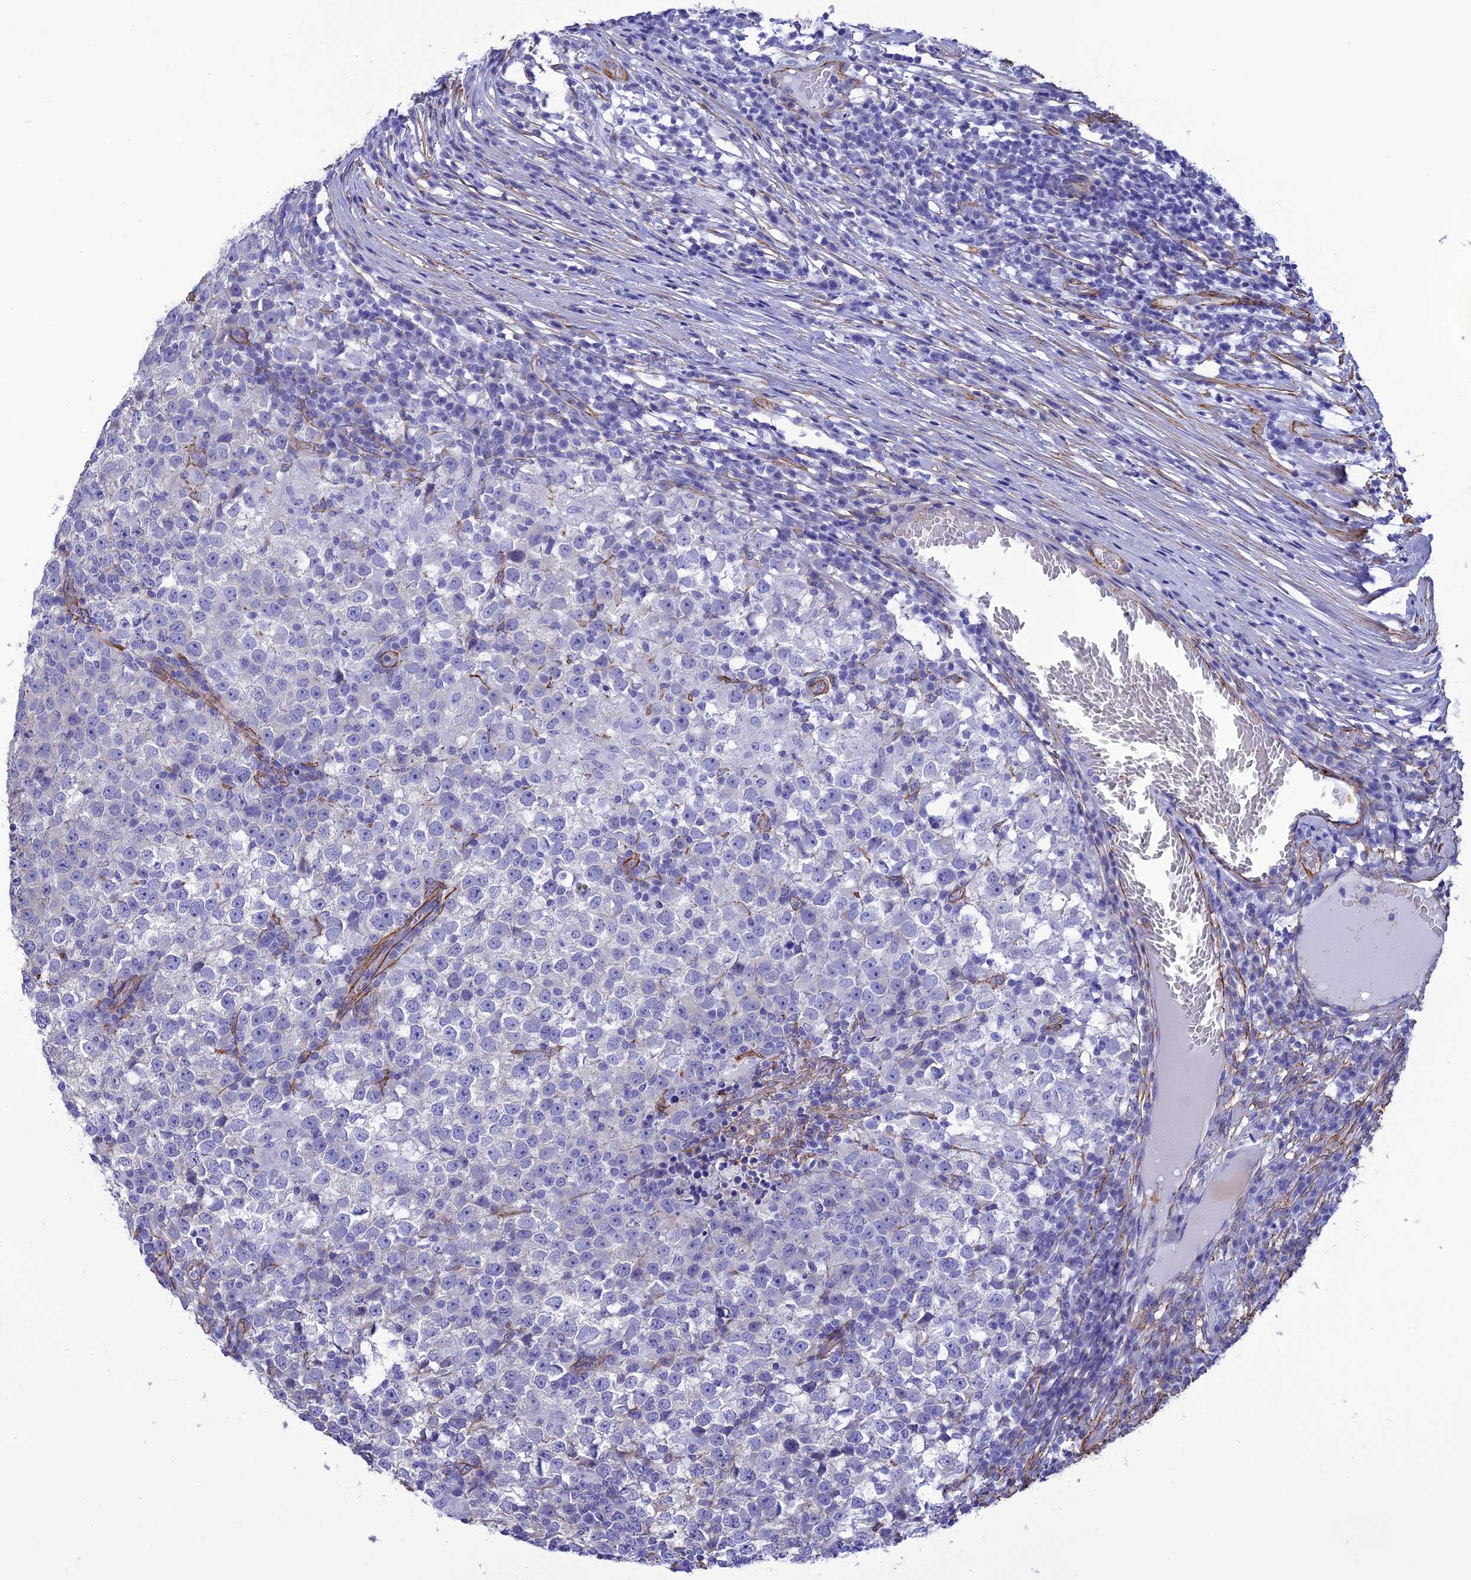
{"staining": {"intensity": "negative", "quantity": "none", "location": "none"}, "tissue": "testis cancer", "cell_type": "Tumor cells", "image_type": "cancer", "snomed": [{"axis": "morphology", "description": "Seminoma, NOS"}, {"axis": "topography", "description": "Testis"}], "caption": "Tumor cells are negative for protein expression in human seminoma (testis).", "gene": "NKD1", "patient": {"sex": "male", "age": 65}}